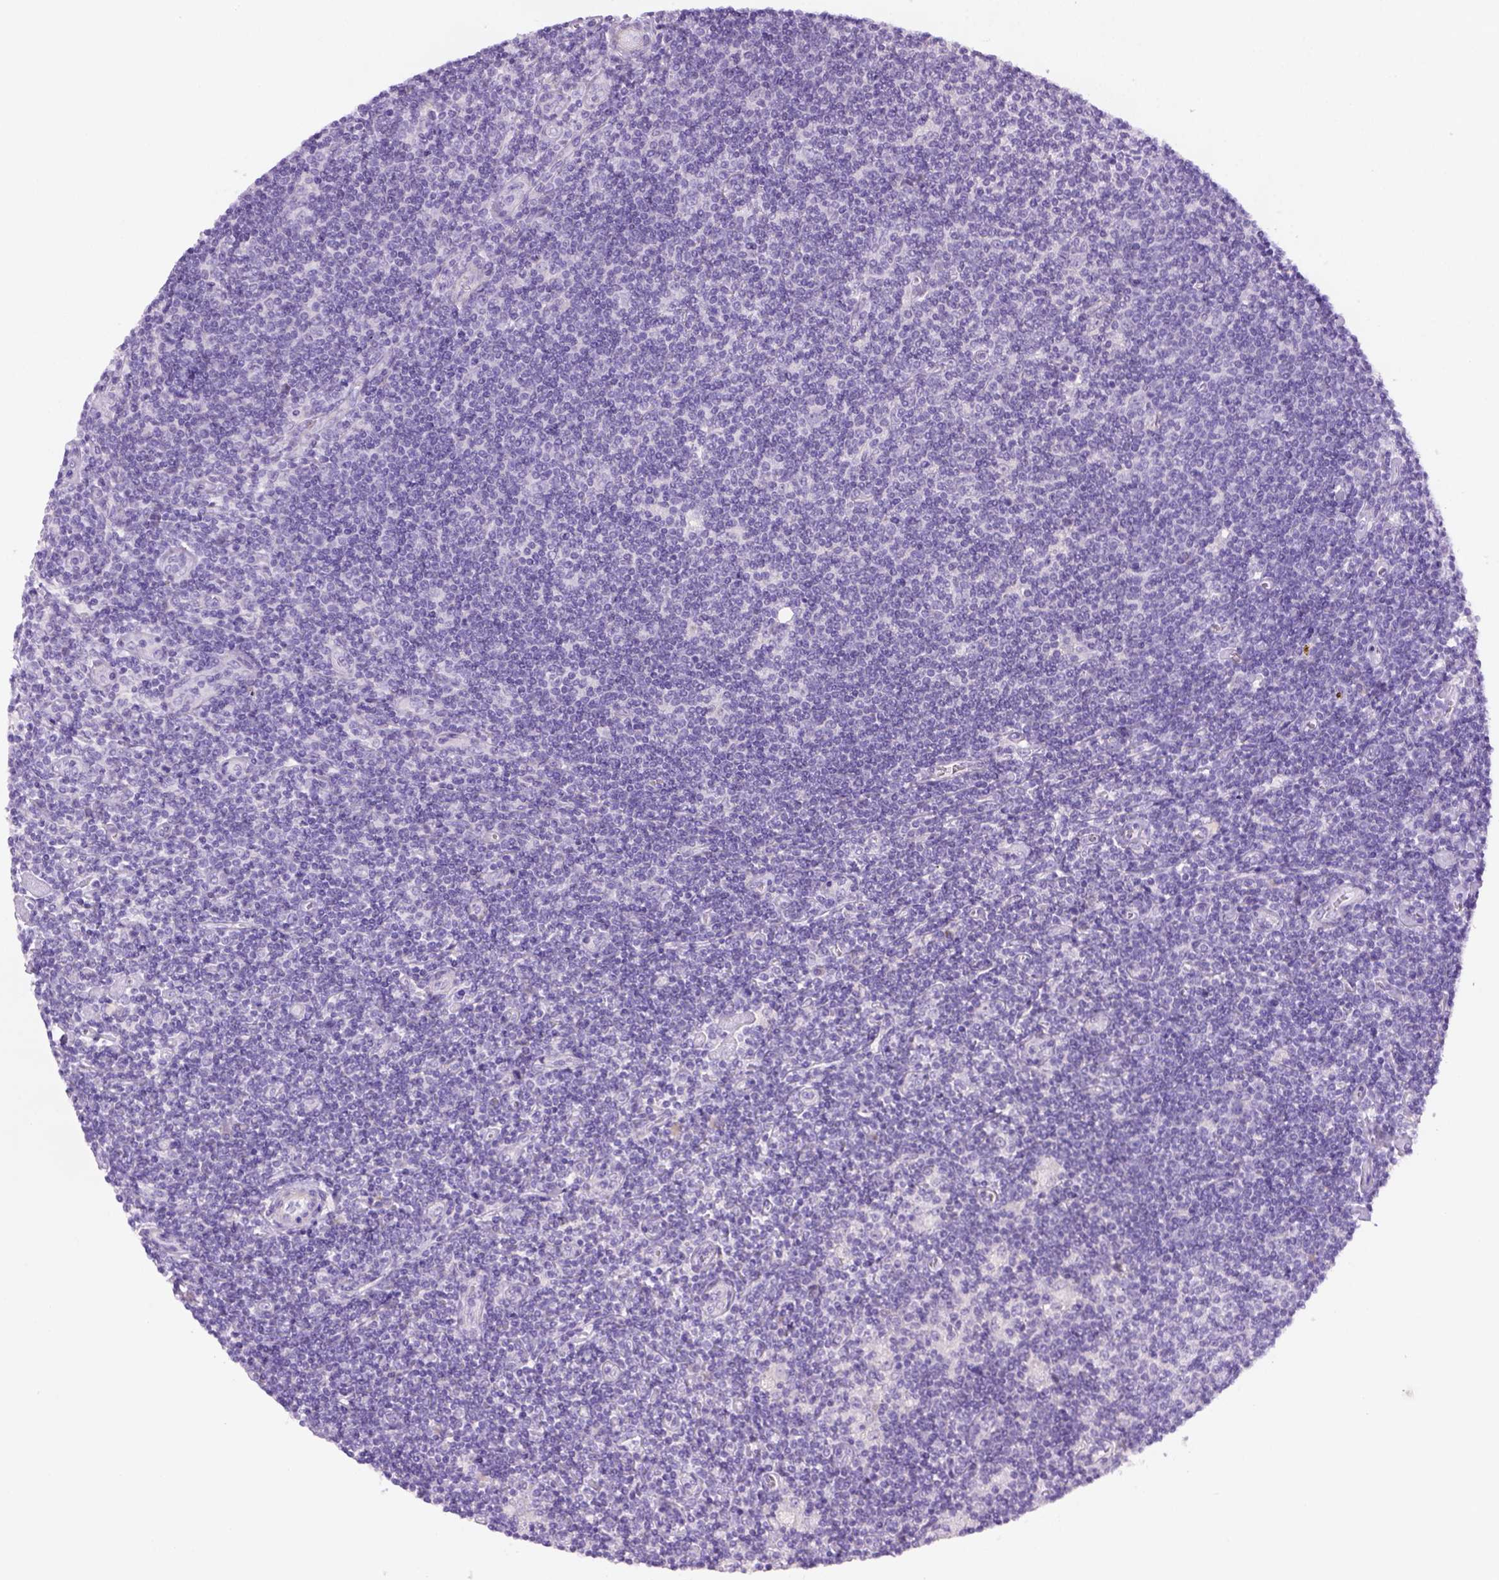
{"staining": {"intensity": "negative", "quantity": "none", "location": "none"}, "tissue": "lymphoma", "cell_type": "Tumor cells", "image_type": "cancer", "snomed": [{"axis": "morphology", "description": "Hodgkin's disease, NOS"}, {"axis": "topography", "description": "Lymph node"}], "caption": "Immunohistochemical staining of lymphoma demonstrates no significant positivity in tumor cells. (Stains: DAB immunohistochemistry (IHC) with hematoxylin counter stain, Microscopy: brightfield microscopy at high magnification).", "gene": "DNAH11", "patient": {"sex": "male", "age": 40}}